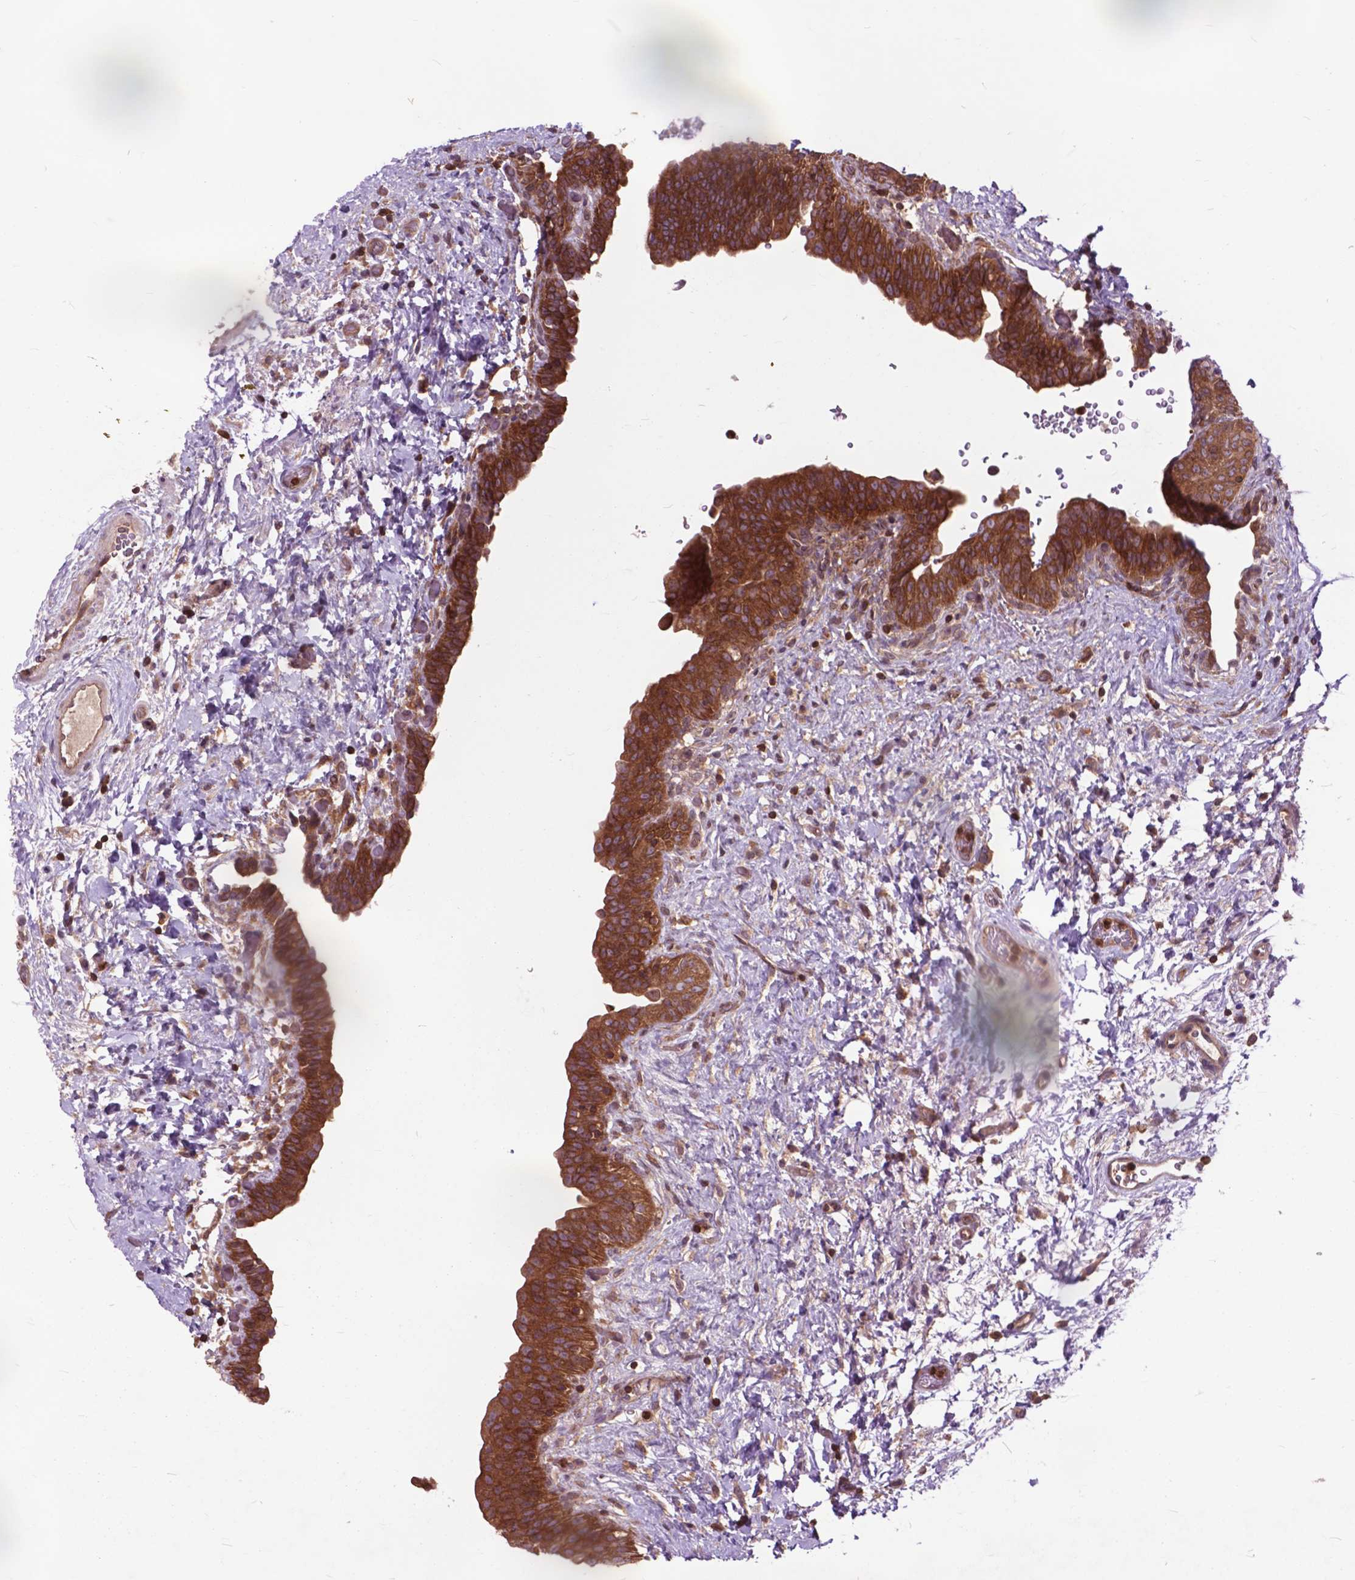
{"staining": {"intensity": "strong", "quantity": ">75%", "location": "cytoplasmic/membranous"}, "tissue": "urinary bladder", "cell_type": "Urothelial cells", "image_type": "normal", "snomed": [{"axis": "morphology", "description": "Normal tissue, NOS"}, {"axis": "topography", "description": "Urinary bladder"}], "caption": "Protein staining of normal urinary bladder demonstrates strong cytoplasmic/membranous expression in approximately >75% of urothelial cells. (DAB (3,3'-diaminobenzidine) IHC, brown staining for protein, blue staining for nuclei).", "gene": "ARAF", "patient": {"sex": "male", "age": 69}}